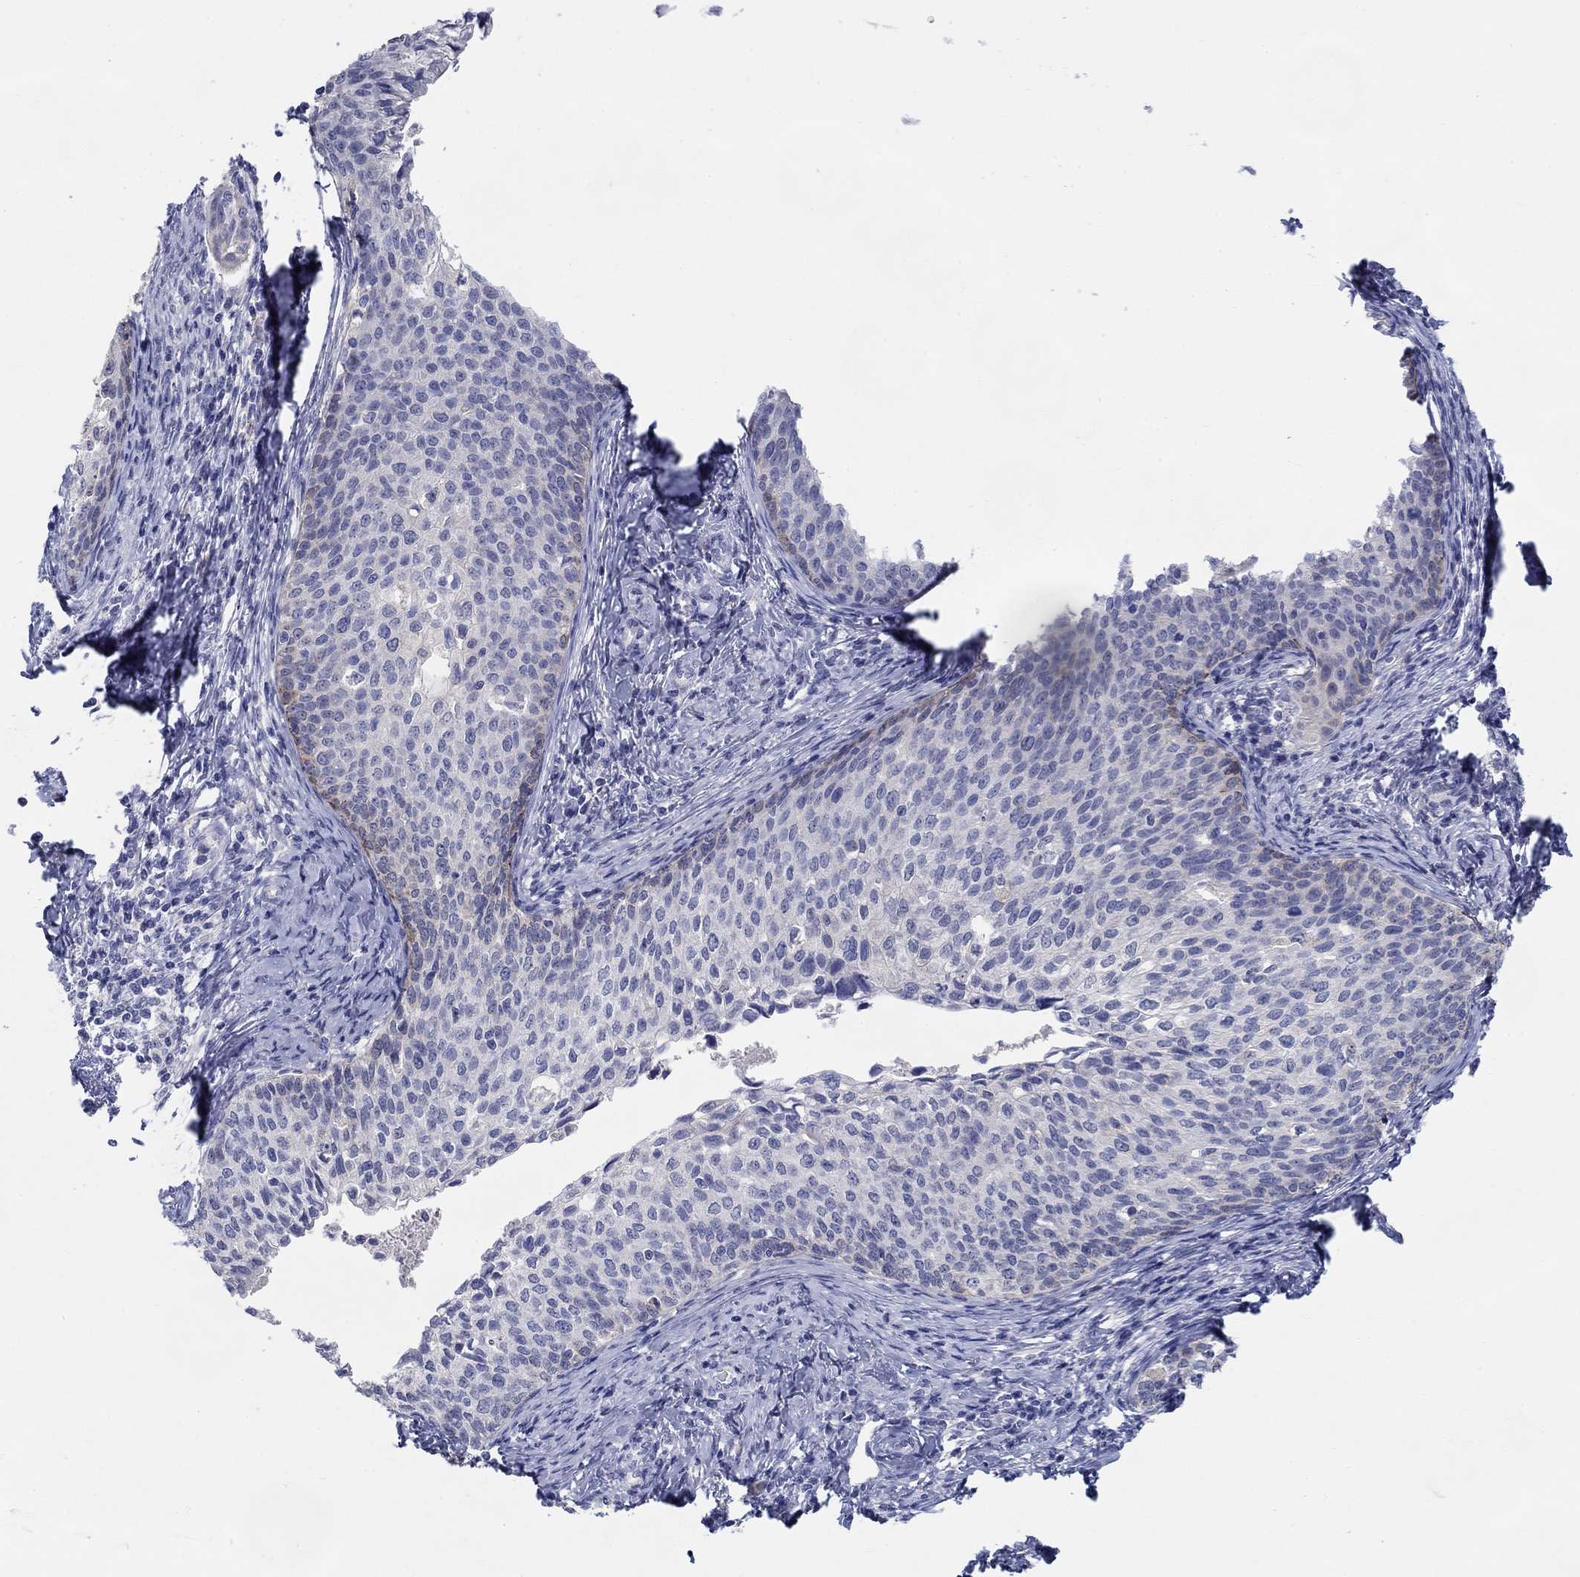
{"staining": {"intensity": "negative", "quantity": "none", "location": "none"}, "tissue": "cervical cancer", "cell_type": "Tumor cells", "image_type": "cancer", "snomed": [{"axis": "morphology", "description": "Squamous cell carcinoma, NOS"}, {"axis": "topography", "description": "Cervix"}], "caption": "Immunohistochemical staining of squamous cell carcinoma (cervical) shows no significant expression in tumor cells.", "gene": "RAP1GAP", "patient": {"sex": "female", "age": 51}}